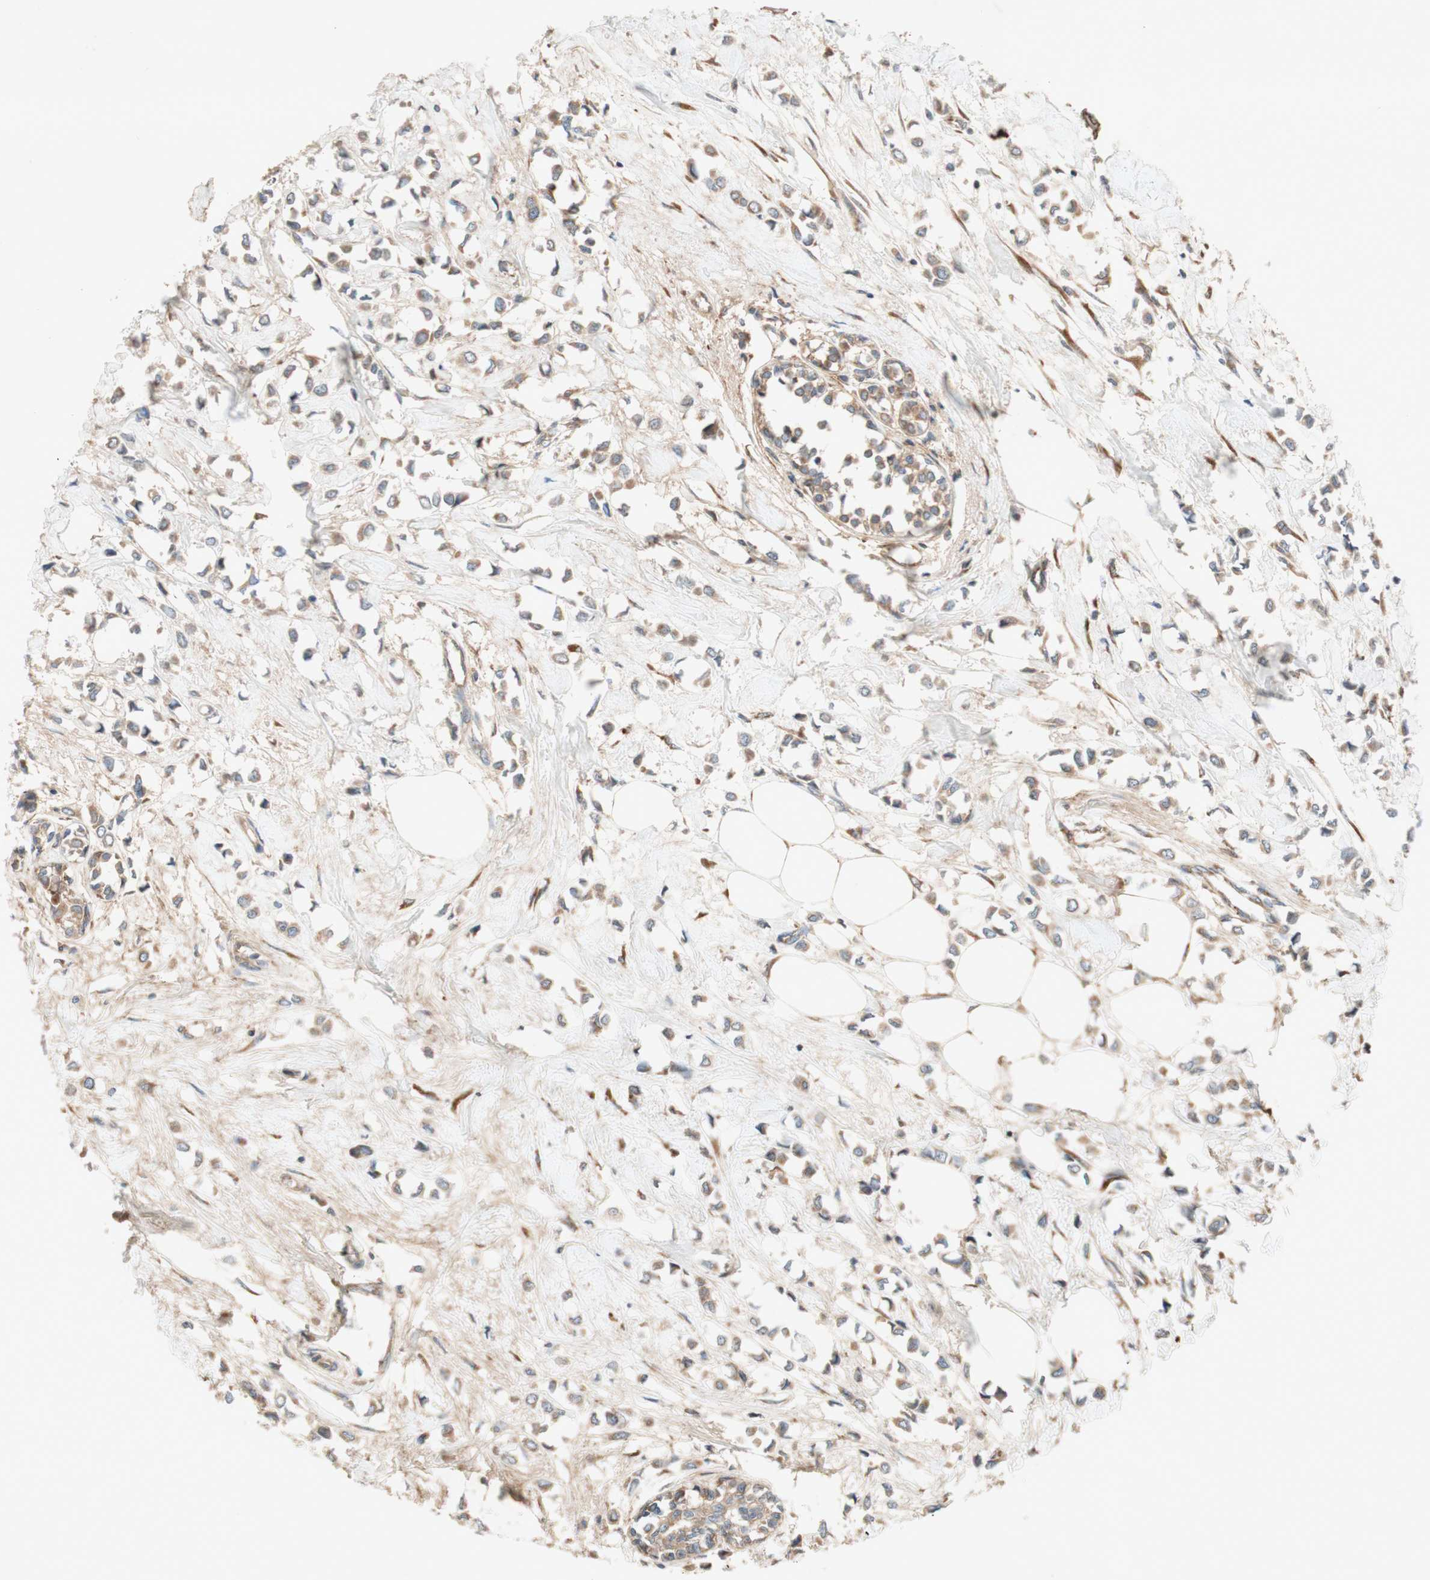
{"staining": {"intensity": "moderate", "quantity": ">75%", "location": "cytoplasmic/membranous"}, "tissue": "breast cancer", "cell_type": "Tumor cells", "image_type": "cancer", "snomed": [{"axis": "morphology", "description": "Lobular carcinoma"}, {"axis": "topography", "description": "Breast"}], "caption": "High-magnification brightfield microscopy of lobular carcinoma (breast) stained with DAB (3,3'-diaminobenzidine) (brown) and counterstained with hematoxylin (blue). tumor cells exhibit moderate cytoplasmic/membranous expression is present in approximately>75% of cells. The staining was performed using DAB (3,3'-diaminobenzidine) to visualize the protein expression in brown, while the nuclei were stained in blue with hematoxylin (Magnification: 20x).", "gene": "SOCS2", "patient": {"sex": "female", "age": 51}}